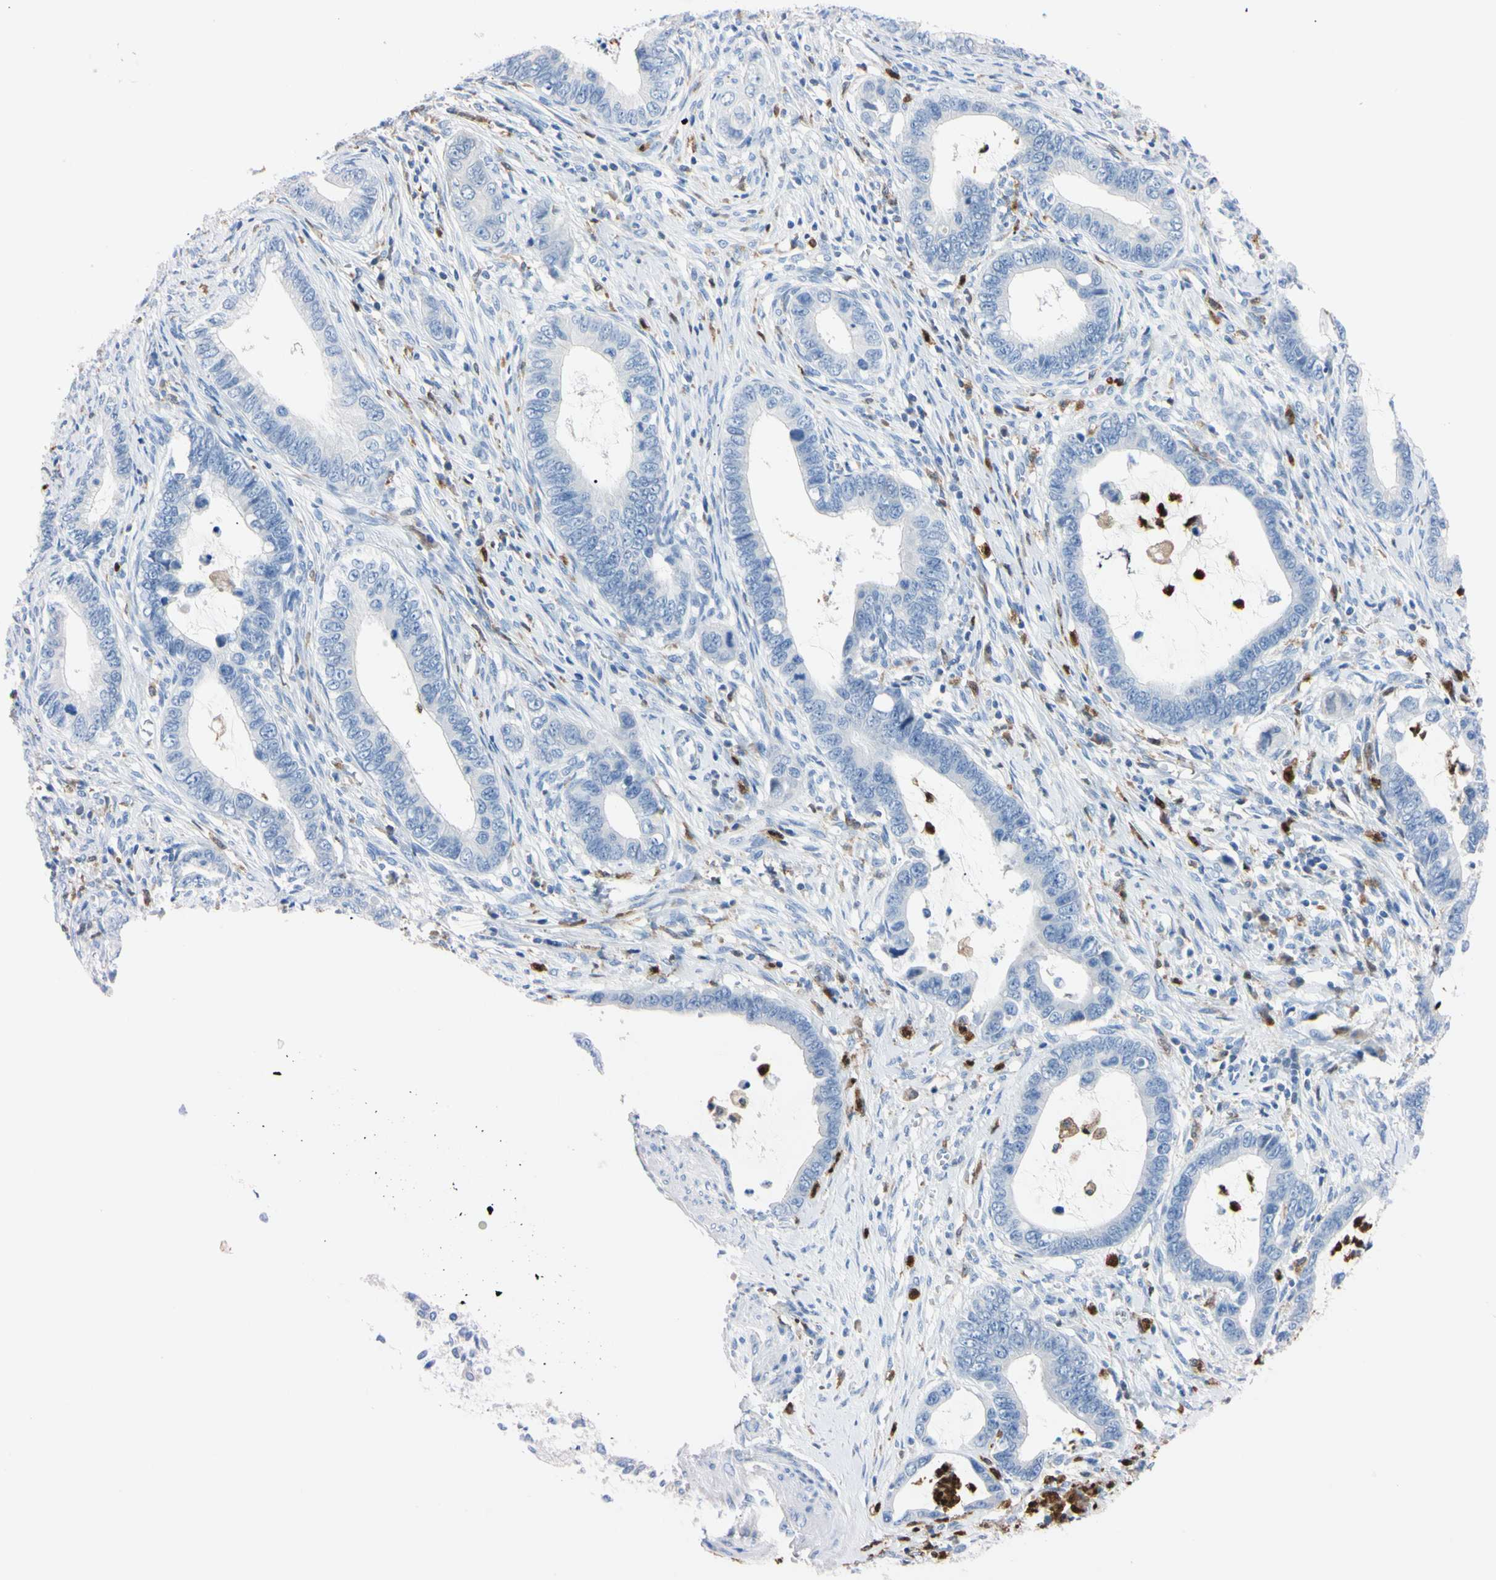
{"staining": {"intensity": "negative", "quantity": "none", "location": "none"}, "tissue": "cervical cancer", "cell_type": "Tumor cells", "image_type": "cancer", "snomed": [{"axis": "morphology", "description": "Adenocarcinoma, NOS"}, {"axis": "topography", "description": "Cervix"}], "caption": "There is no significant staining in tumor cells of cervical cancer (adenocarcinoma). (DAB (3,3'-diaminobenzidine) IHC, high magnification).", "gene": "NCF4", "patient": {"sex": "female", "age": 44}}